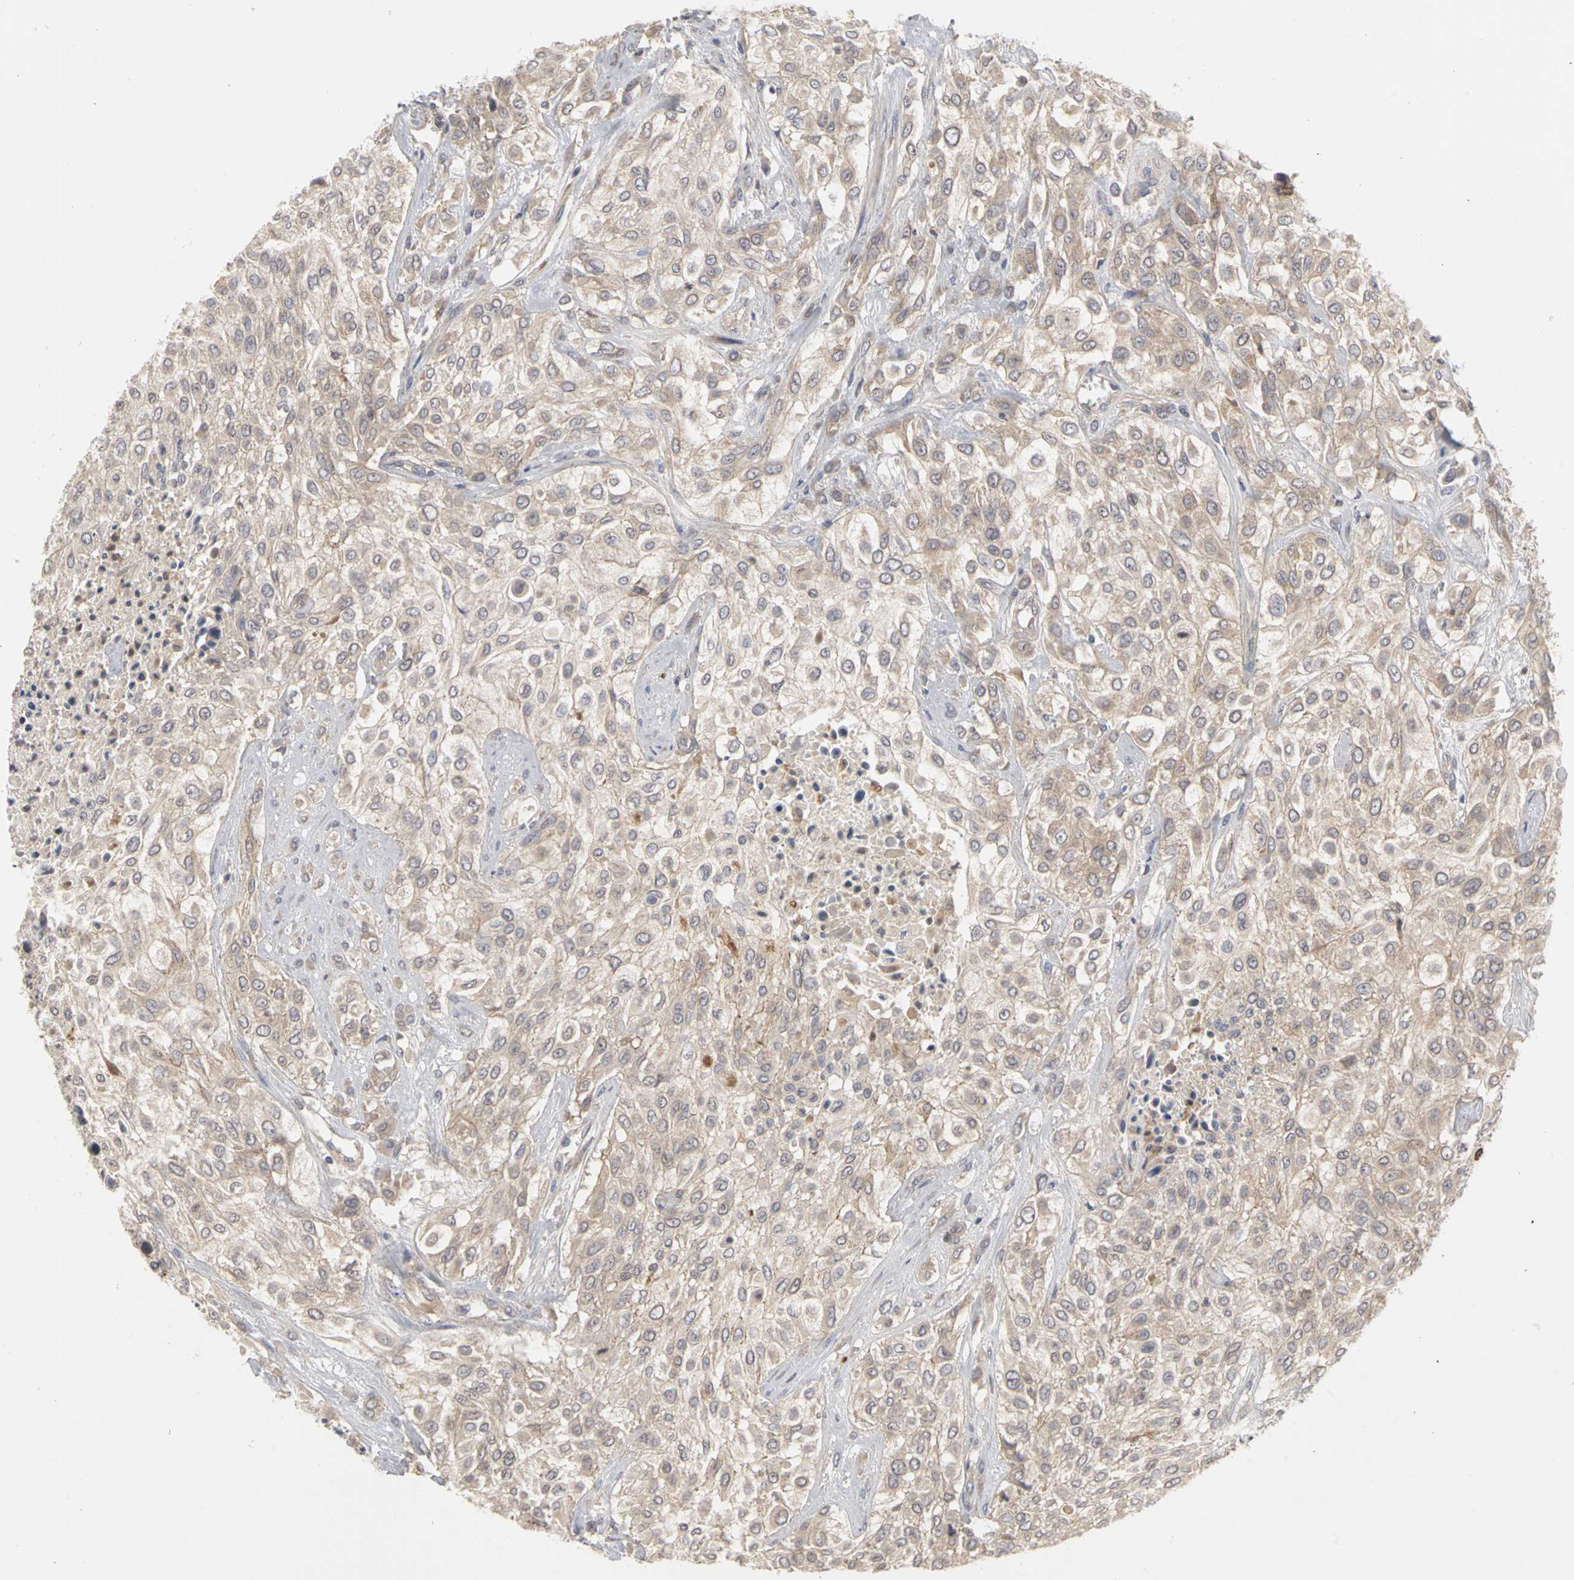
{"staining": {"intensity": "weak", "quantity": "25%-75%", "location": "cytoplasmic/membranous"}, "tissue": "urothelial cancer", "cell_type": "Tumor cells", "image_type": "cancer", "snomed": [{"axis": "morphology", "description": "Urothelial carcinoma, High grade"}, {"axis": "topography", "description": "Urinary bladder"}], "caption": "Immunohistochemical staining of urothelial cancer exhibits low levels of weak cytoplasmic/membranous protein expression in approximately 25%-75% of tumor cells. (Brightfield microscopy of DAB IHC at high magnification).", "gene": "IRAK1", "patient": {"sex": "male", "age": 57}}